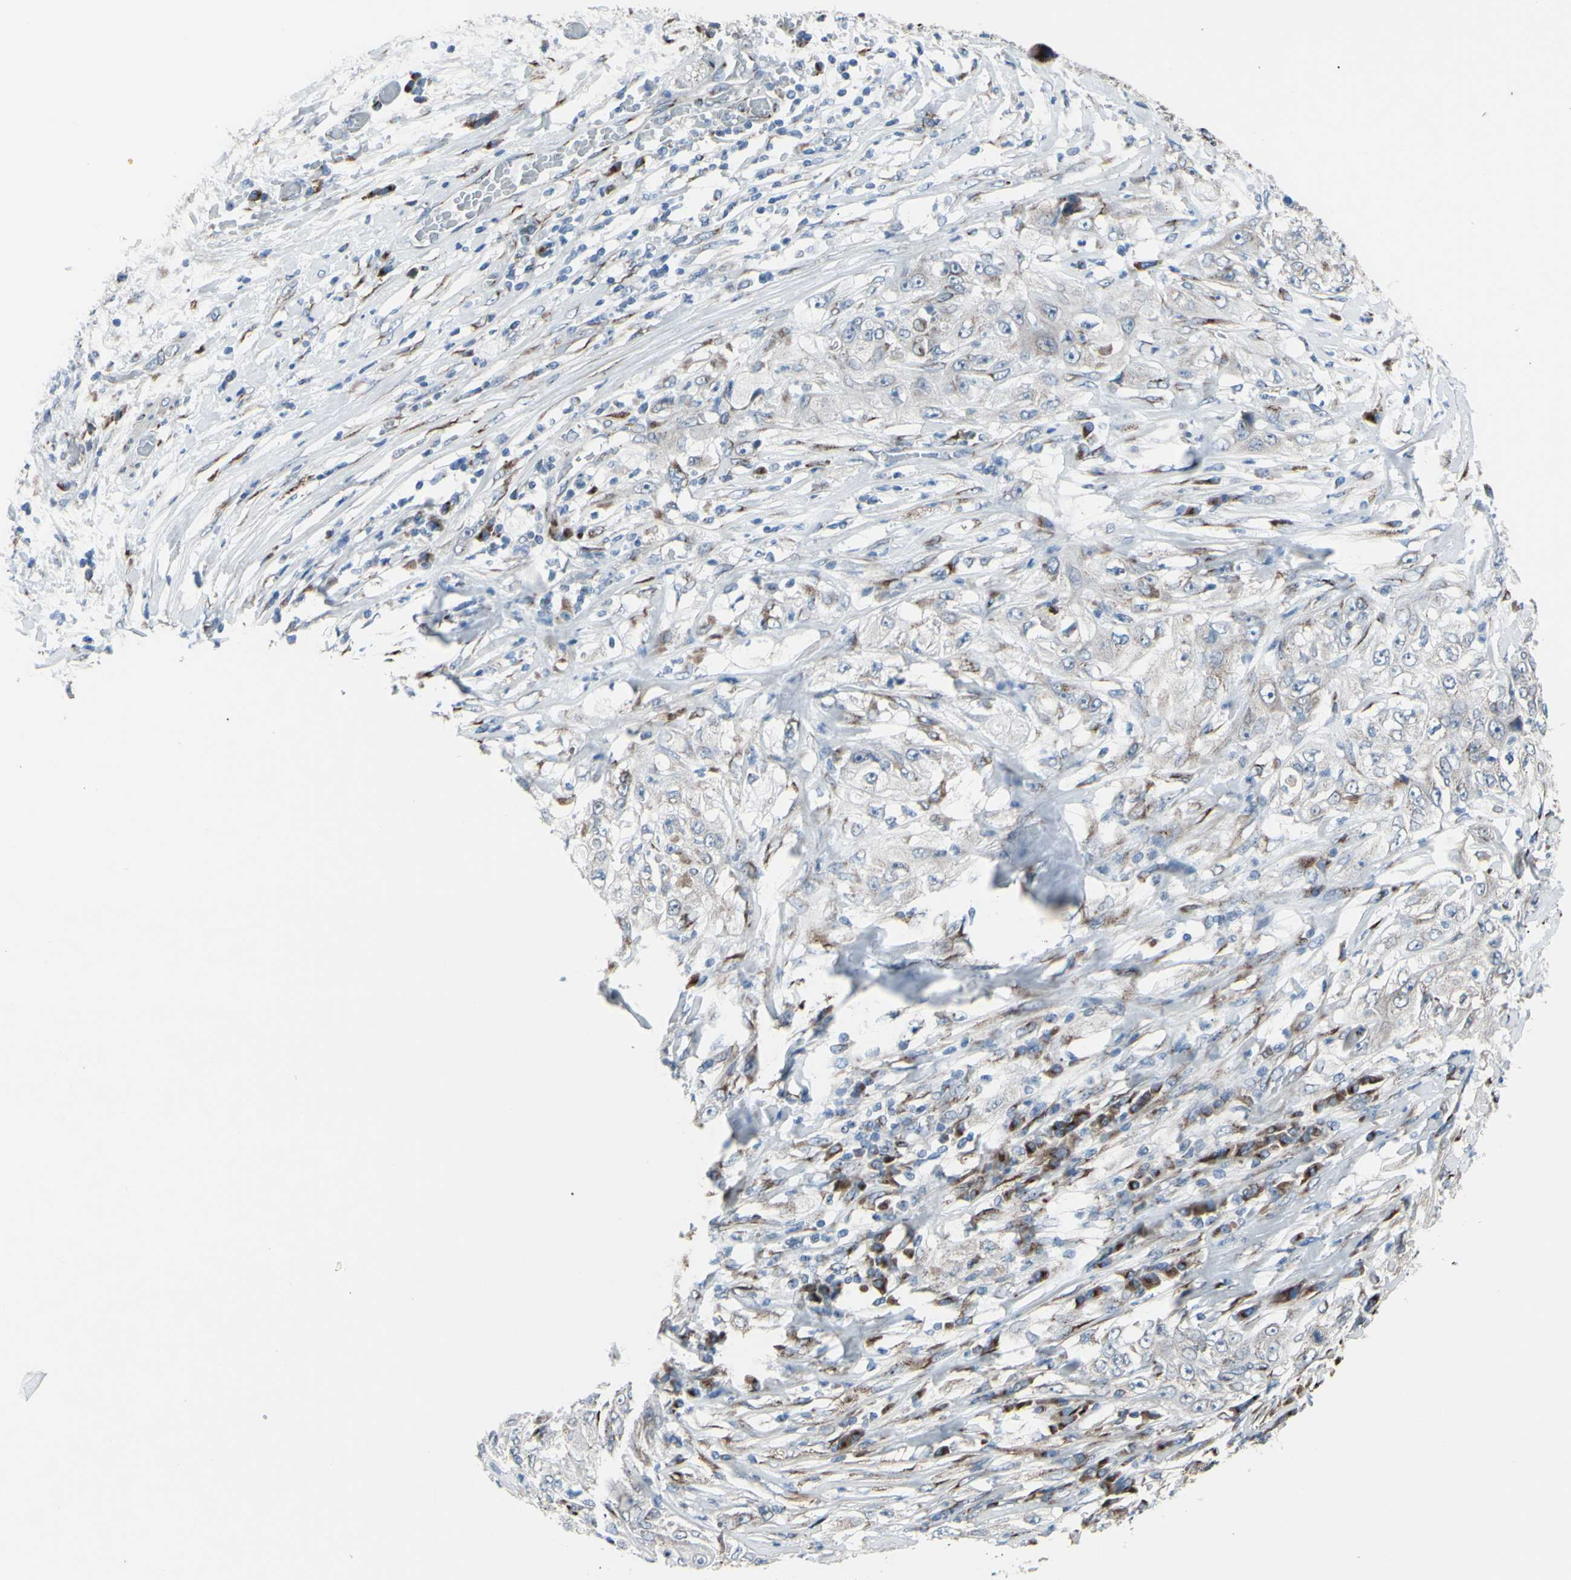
{"staining": {"intensity": "weak", "quantity": "<25%", "location": "cytoplasmic/membranous"}, "tissue": "lung cancer", "cell_type": "Tumor cells", "image_type": "cancer", "snomed": [{"axis": "morphology", "description": "Inflammation, NOS"}, {"axis": "morphology", "description": "Squamous cell carcinoma, NOS"}, {"axis": "topography", "description": "Lymph node"}, {"axis": "topography", "description": "Soft tissue"}, {"axis": "topography", "description": "Lung"}], "caption": "Photomicrograph shows no protein staining in tumor cells of lung cancer tissue.", "gene": "GLG1", "patient": {"sex": "male", "age": 66}}